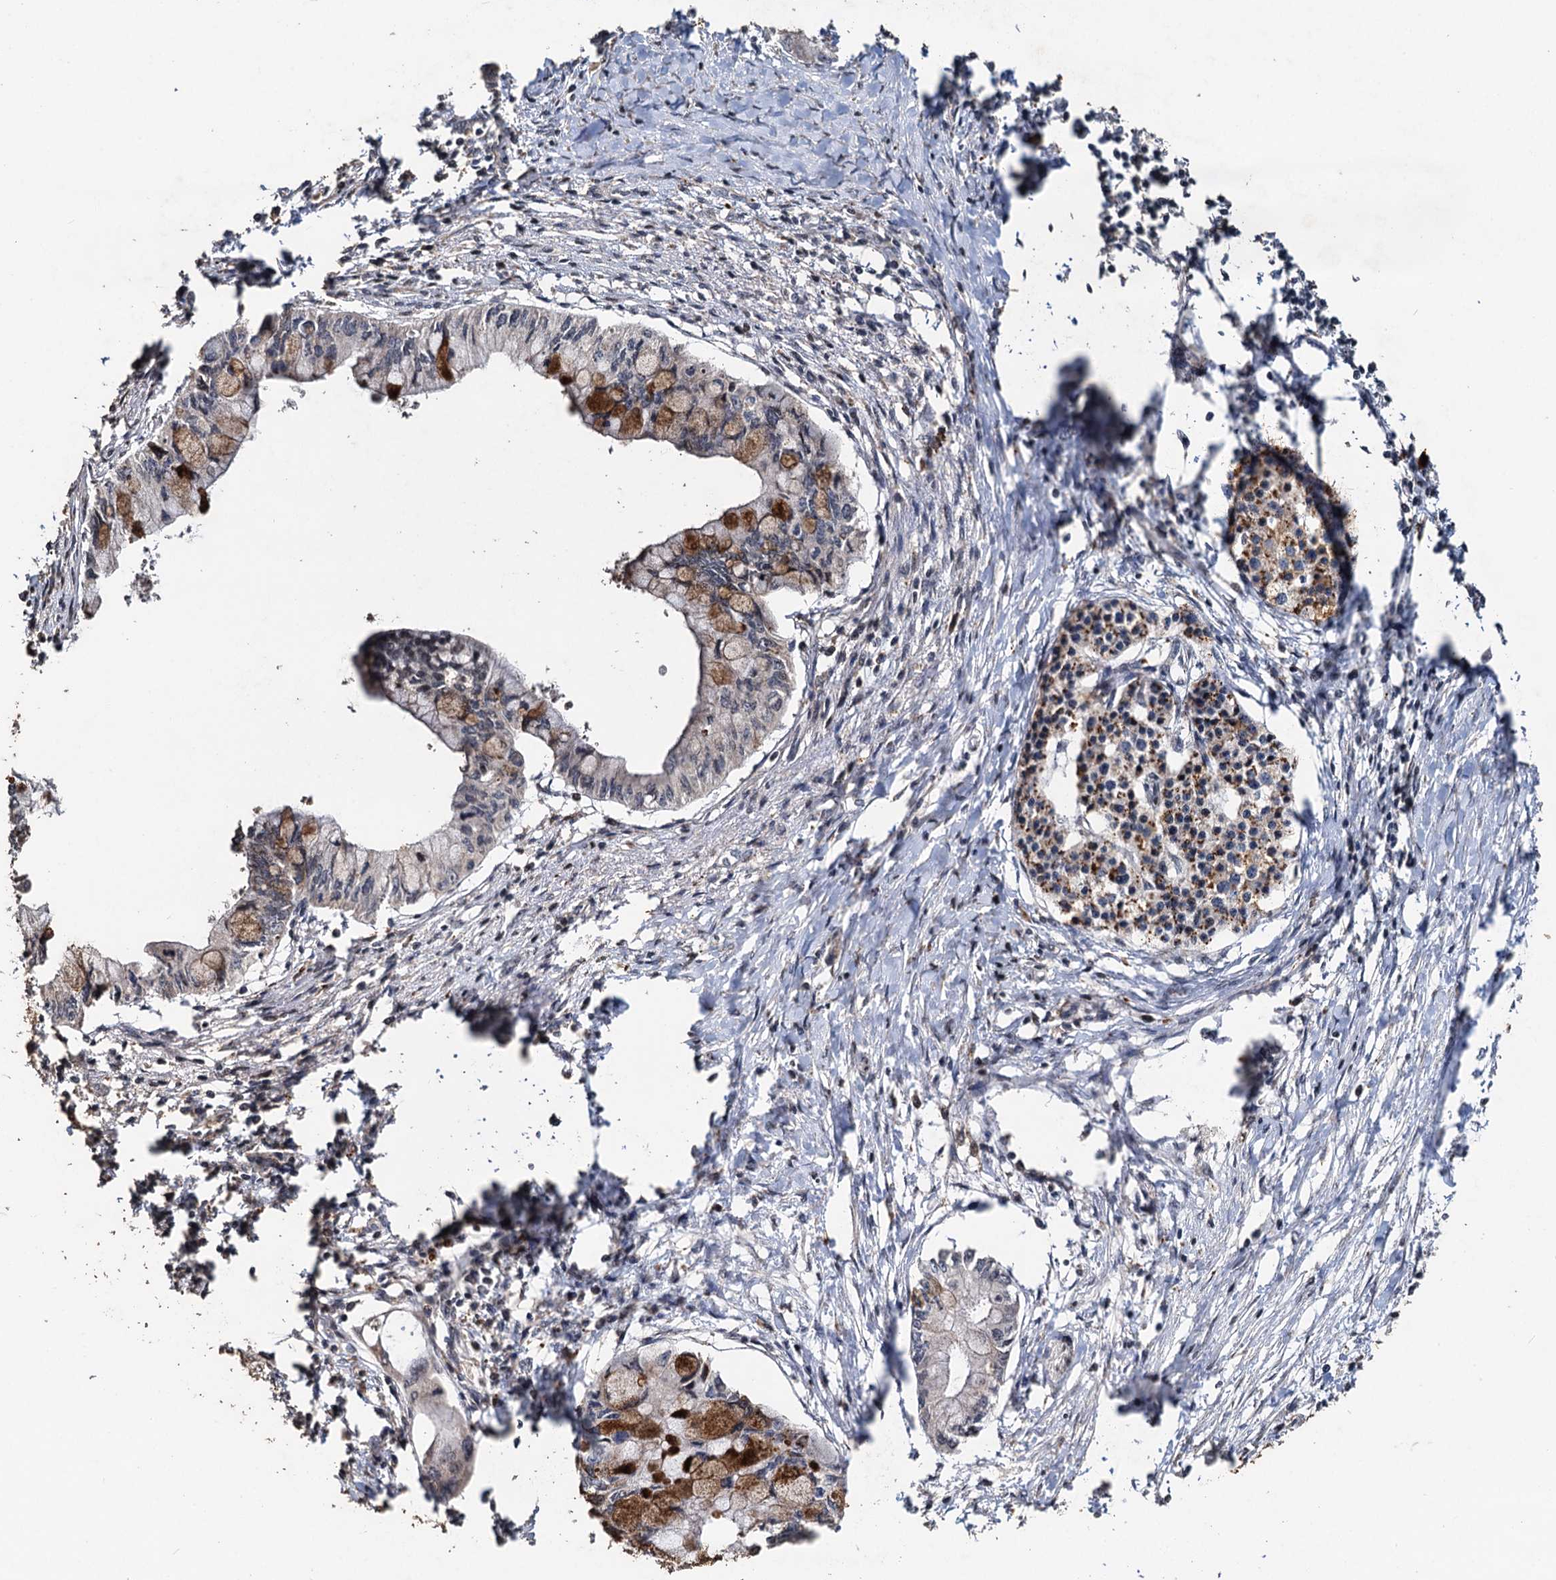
{"staining": {"intensity": "strong", "quantity": "<25%", "location": "cytoplasmic/membranous"}, "tissue": "pancreatic cancer", "cell_type": "Tumor cells", "image_type": "cancer", "snomed": [{"axis": "morphology", "description": "Adenocarcinoma, NOS"}, {"axis": "topography", "description": "Pancreas"}], "caption": "An image of human pancreatic cancer stained for a protein reveals strong cytoplasmic/membranous brown staining in tumor cells.", "gene": "NOTCH2NLA", "patient": {"sex": "male", "age": 48}}